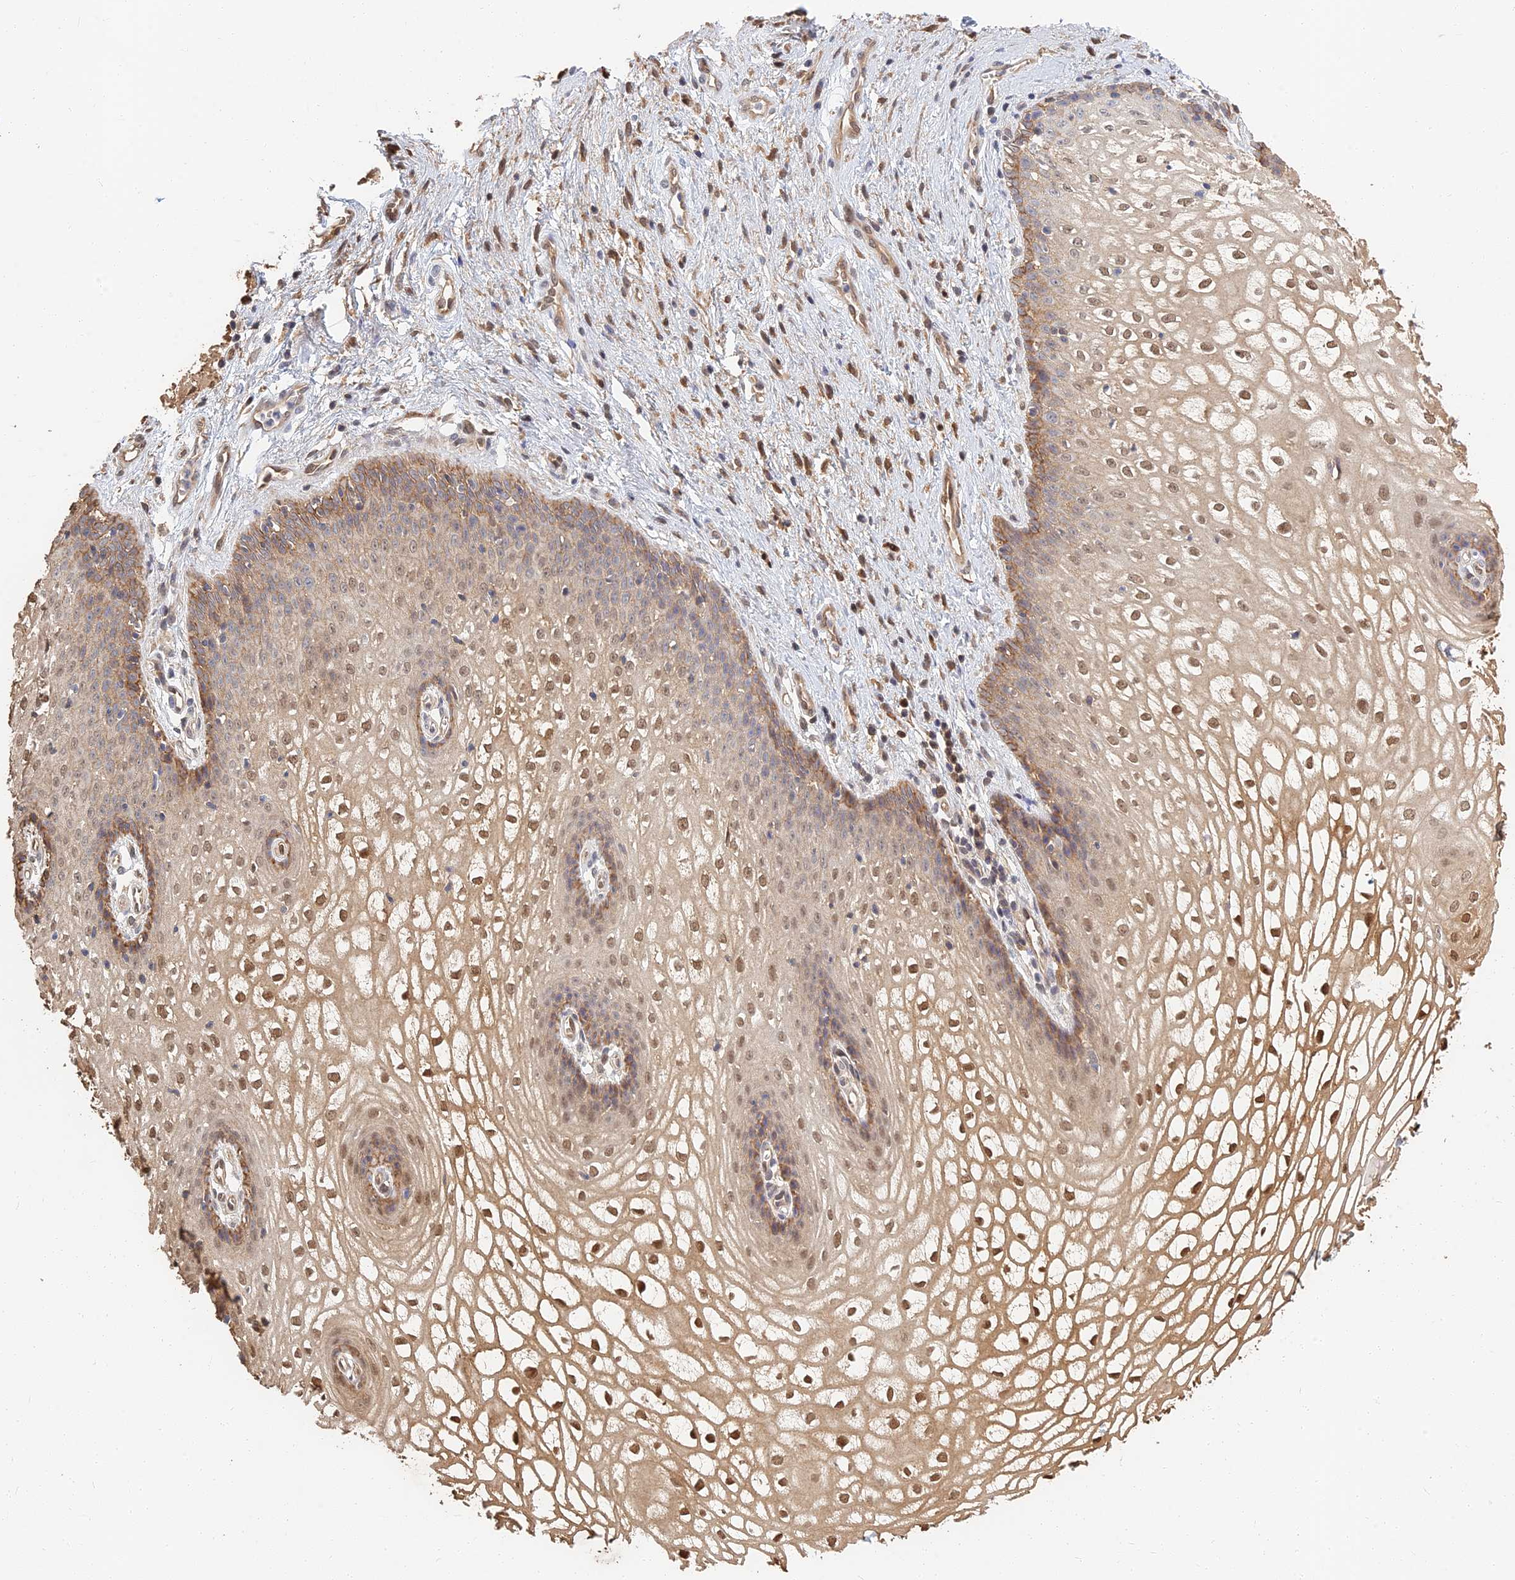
{"staining": {"intensity": "moderate", "quantity": ">75%", "location": "cytoplasmic/membranous,nuclear"}, "tissue": "vagina", "cell_type": "Squamous epithelial cells", "image_type": "normal", "snomed": [{"axis": "morphology", "description": "Normal tissue, NOS"}, {"axis": "topography", "description": "Vagina"}], "caption": "Vagina stained for a protein shows moderate cytoplasmic/membranous,nuclear positivity in squamous epithelial cells.", "gene": "LRRN3", "patient": {"sex": "female", "age": 34}}